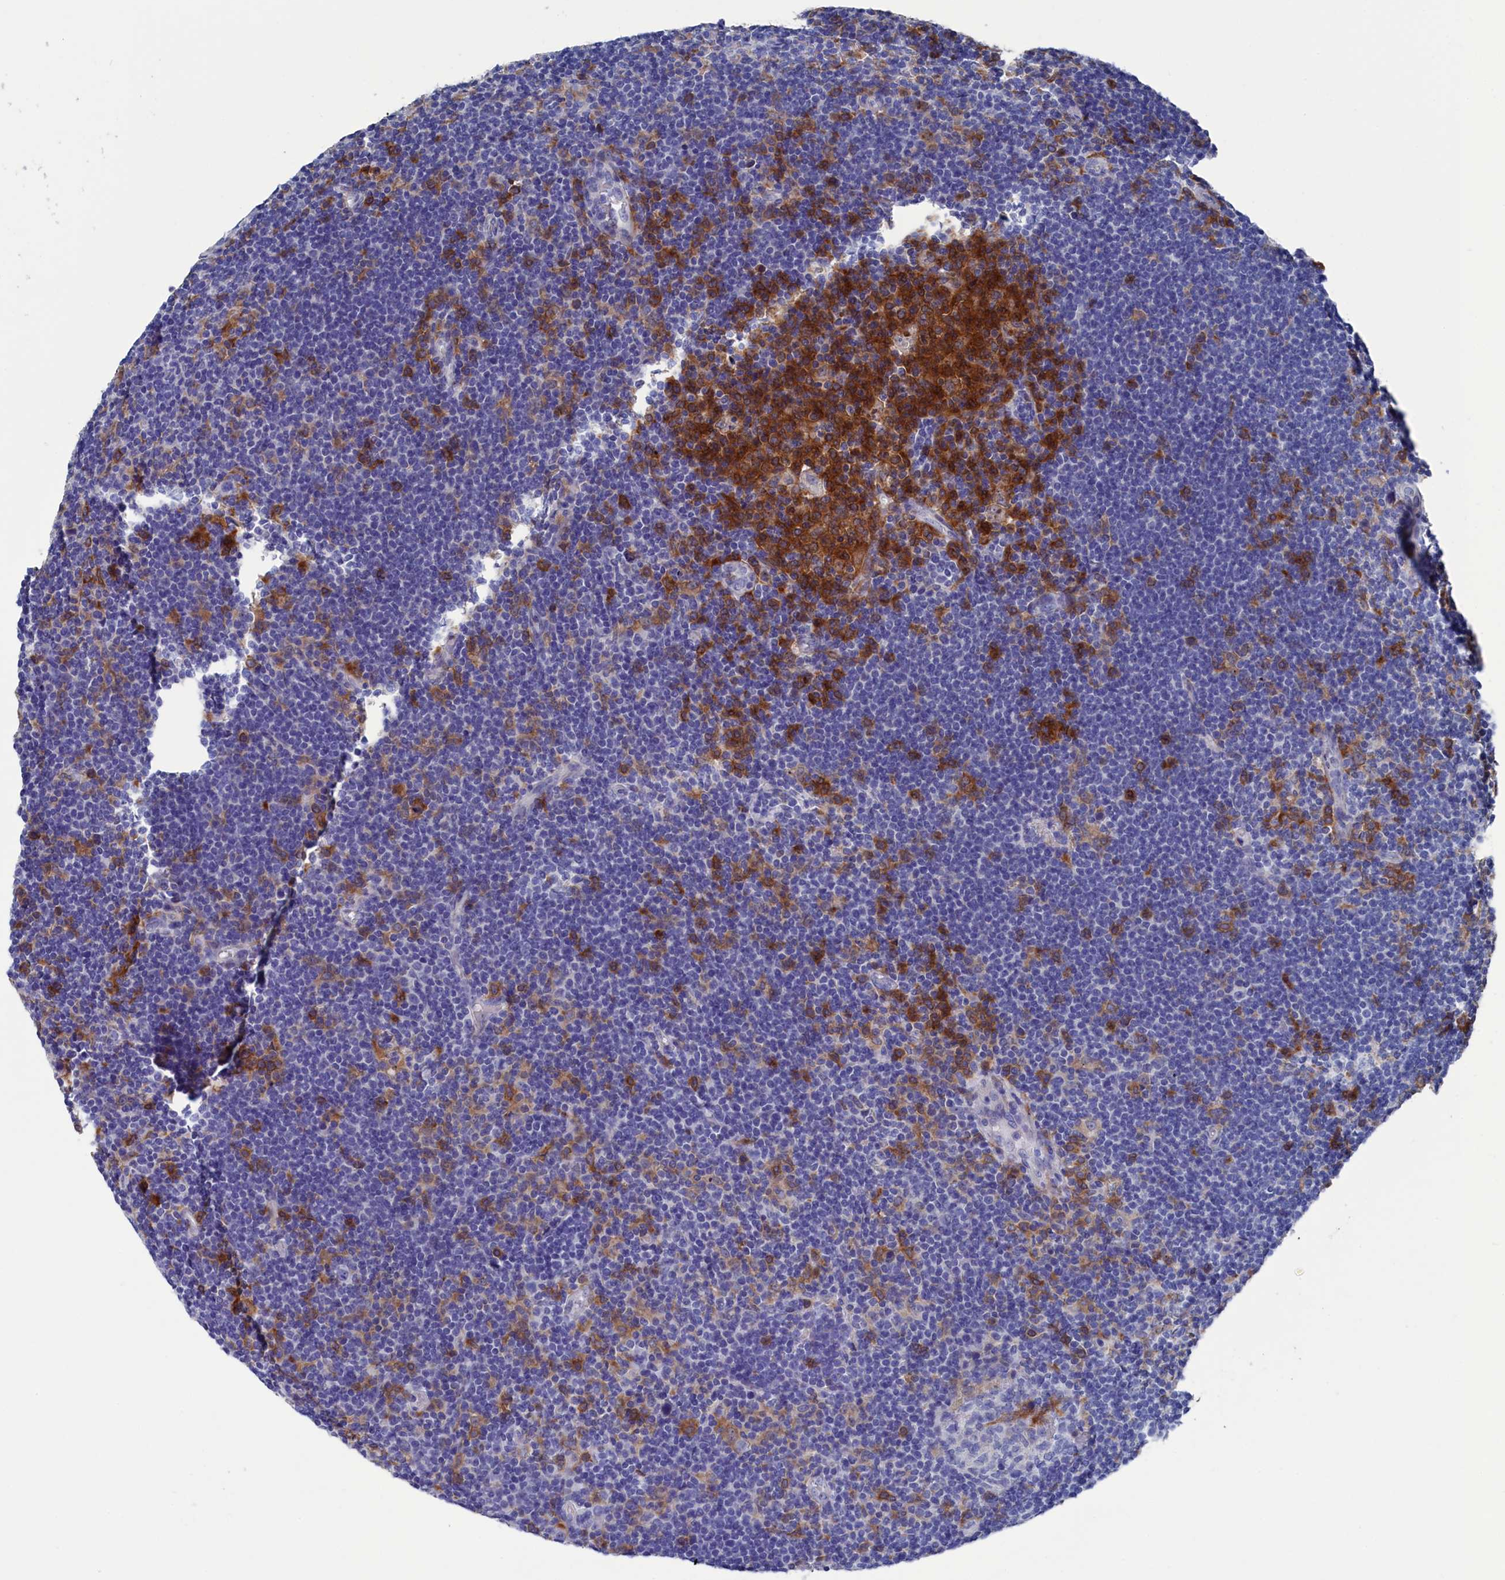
{"staining": {"intensity": "moderate", "quantity": "<25%", "location": "cytoplasmic/membranous"}, "tissue": "lymphoma", "cell_type": "Tumor cells", "image_type": "cancer", "snomed": [{"axis": "morphology", "description": "Hodgkin's disease, NOS"}, {"axis": "topography", "description": "Lymph node"}], "caption": "Lymphoma was stained to show a protein in brown. There is low levels of moderate cytoplasmic/membranous staining in approximately <25% of tumor cells.", "gene": "TYROBP", "patient": {"sex": "female", "age": 57}}